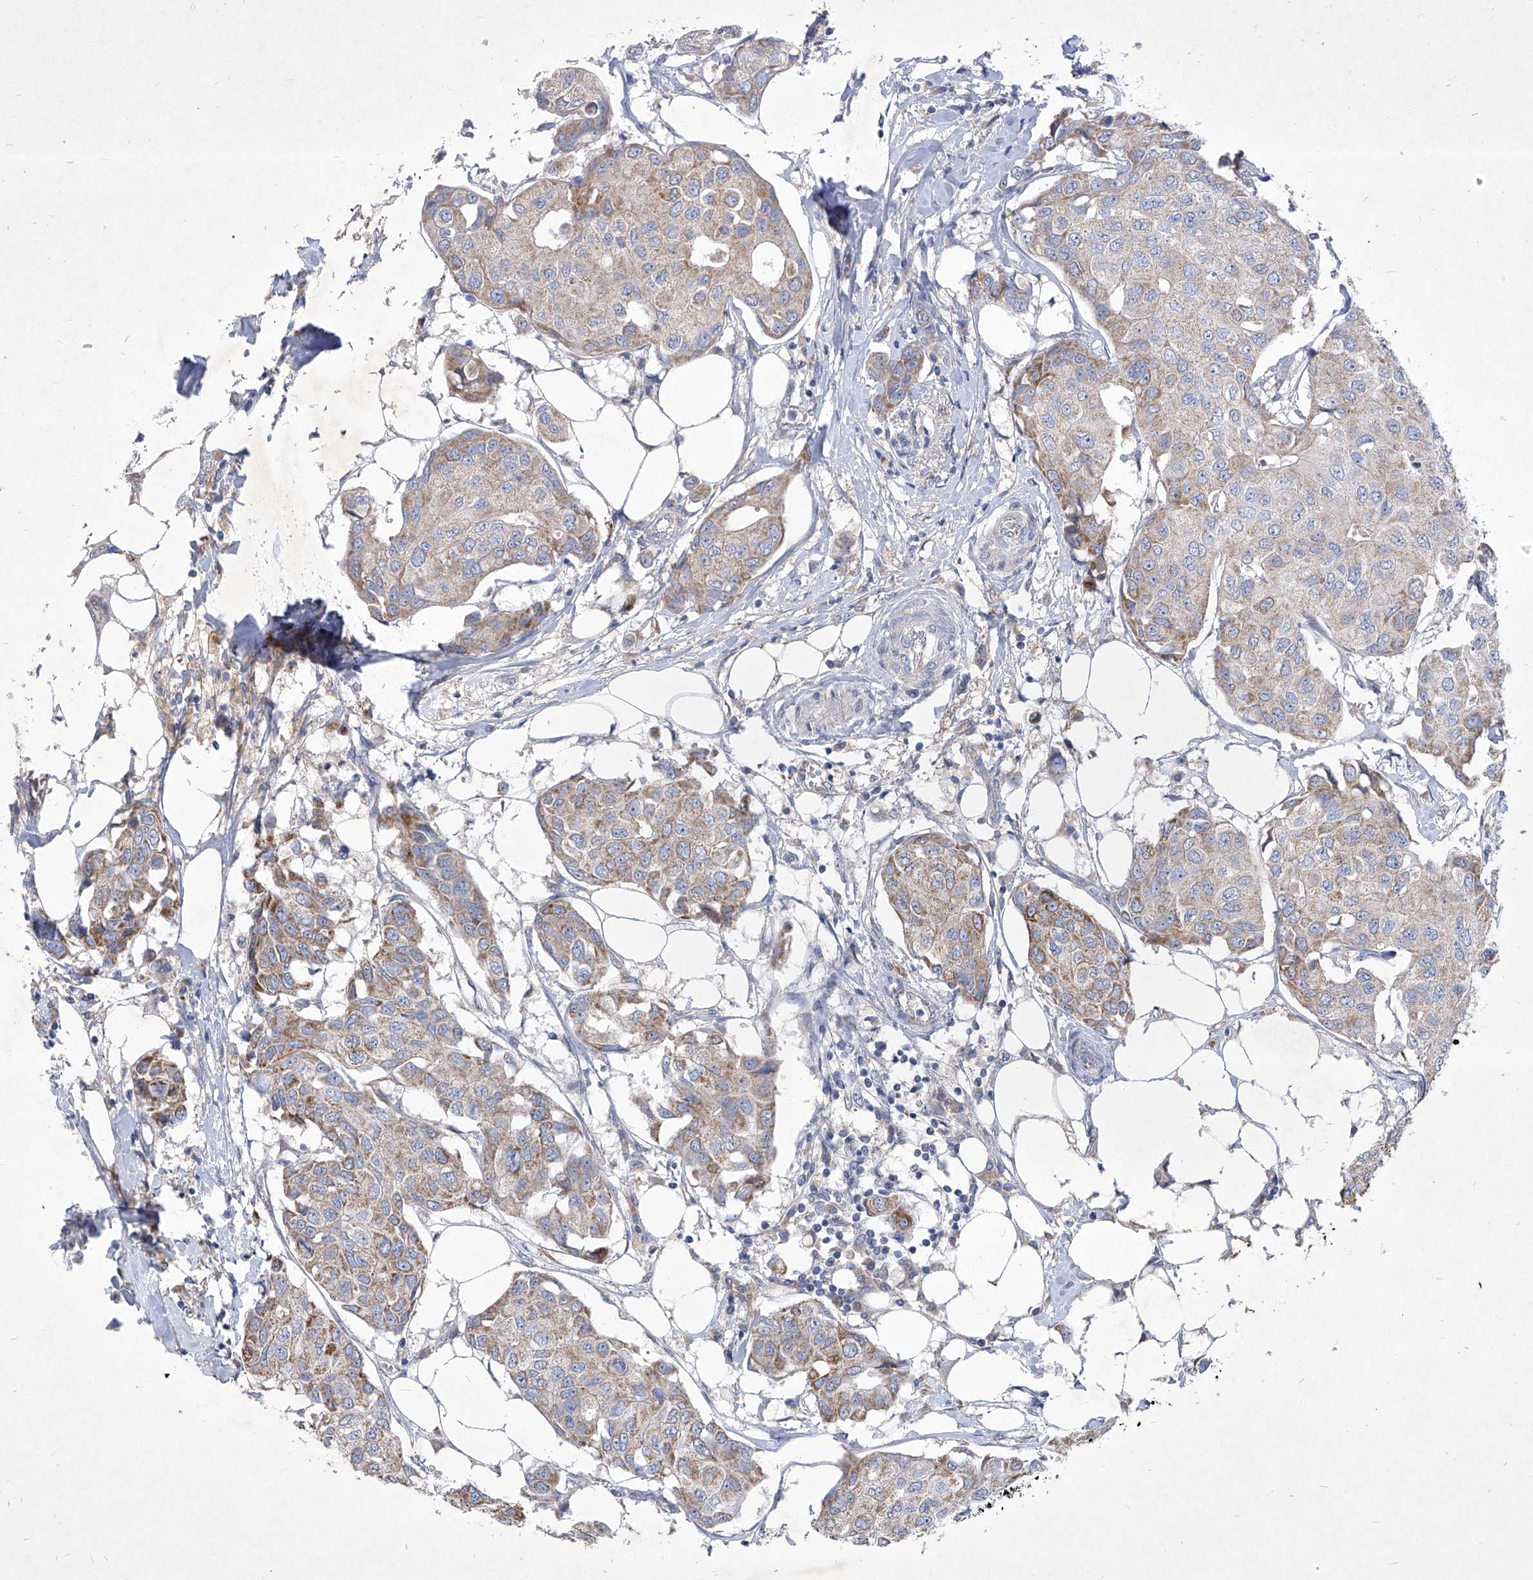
{"staining": {"intensity": "weak", "quantity": "25%-75%", "location": "cytoplasmic/membranous"}, "tissue": "breast cancer", "cell_type": "Tumor cells", "image_type": "cancer", "snomed": [{"axis": "morphology", "description": "Duct carcinoma"}, {"axis": "topography", "description": "Breast"}], "caption": "Approximately 25%-75% of tumor cells in breast cancer (intraductal carcinoma) show weak cytoplasmic/membranous protein staining as visualized by brown immunohistochemical staining.", "gene": "COQ3", "patient": {"sex": "female", "age": 80}}